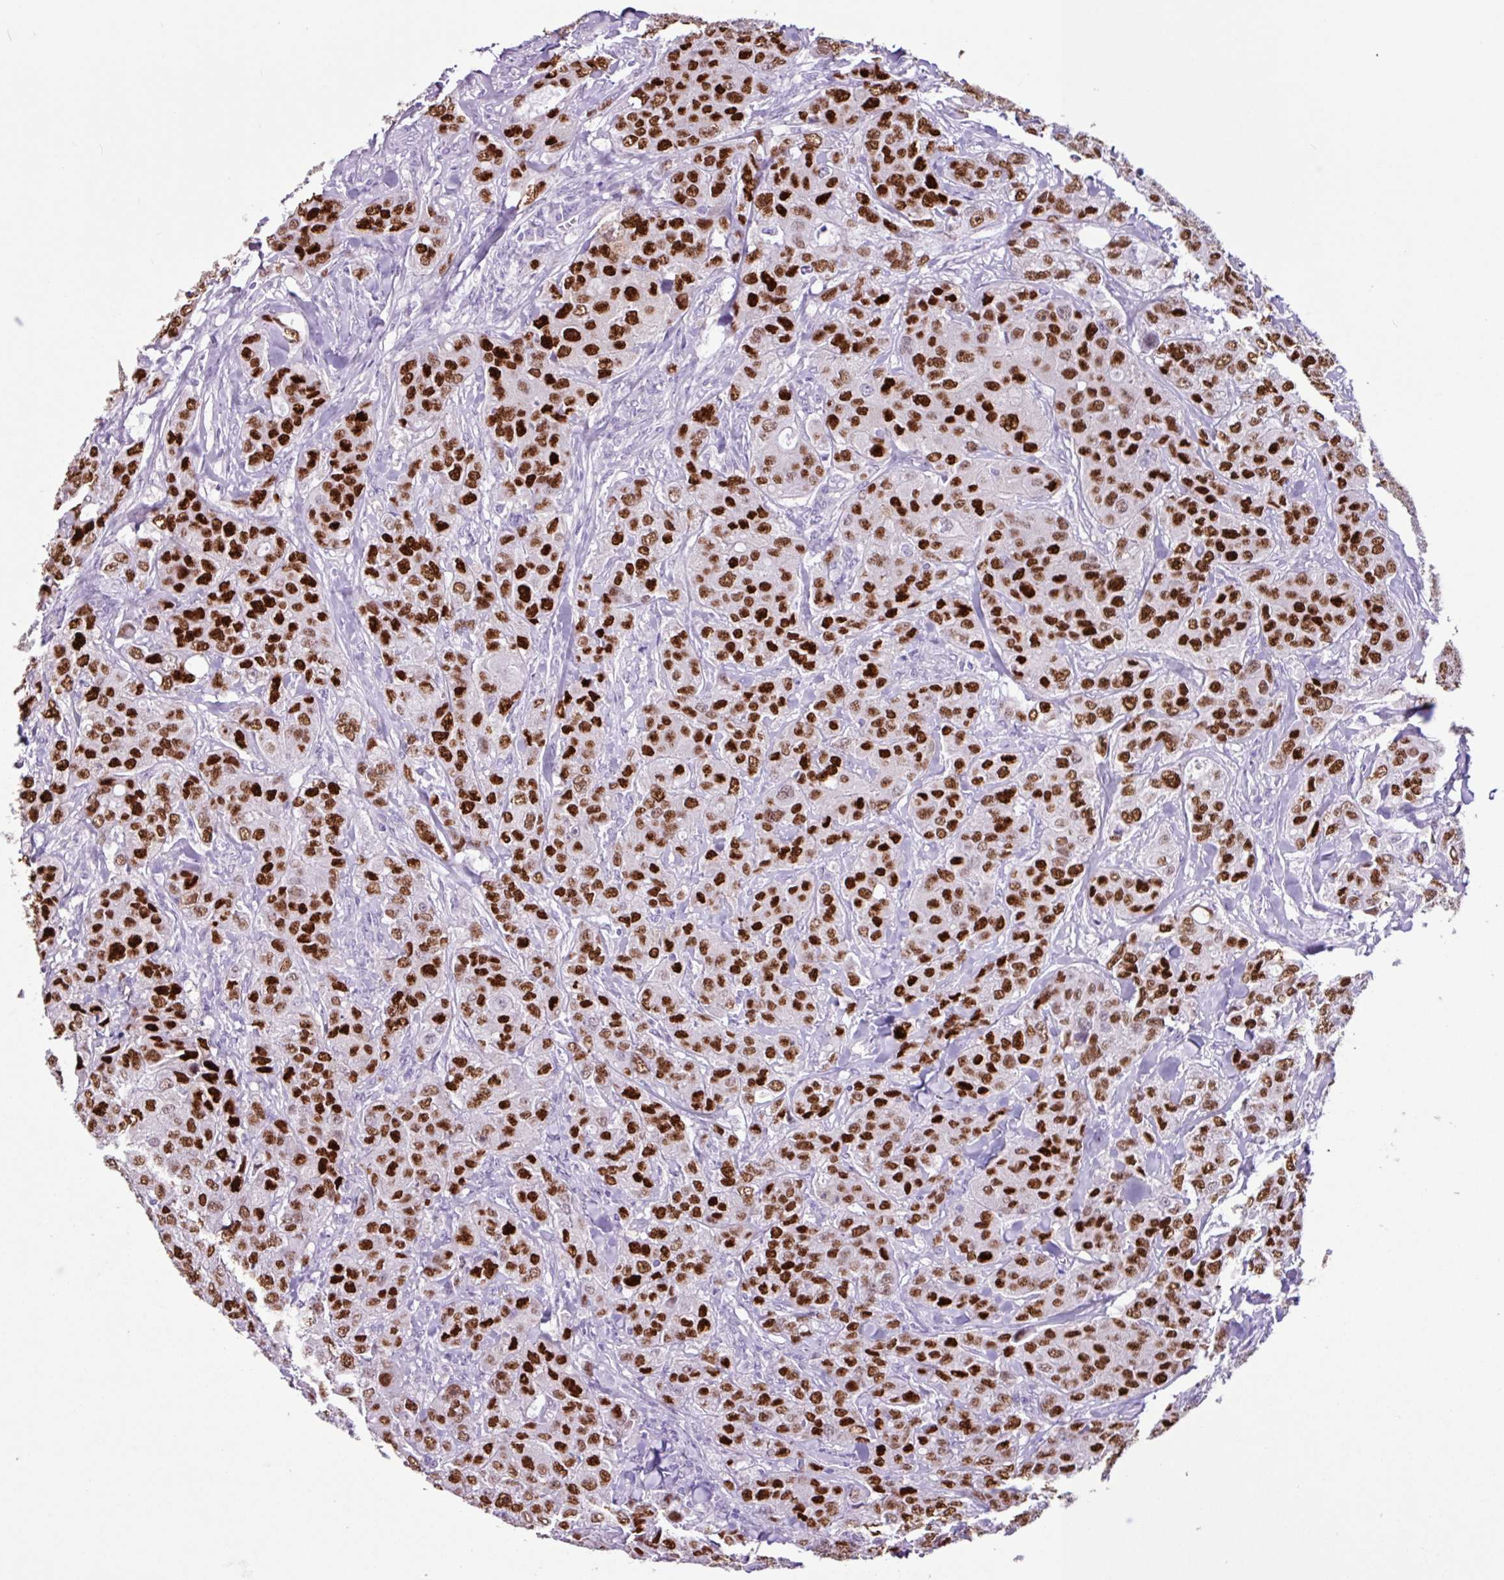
{"staining": {"intensity": "strong", "quantity": ">75%", "location": "nuclear"}, "tissue": "breast cancer", "cell_type": "Tumor cells", "image_type": "cancer", "snomed": [{"axis": "morphology", "description": "Duct carcinoma"}, {"axis": "topography", "description": "Breast"}], "caption": "Approximately >75% of tumor cells in breast intraductal carcinoma exhibit strong nuclear protein positivity as visualized by brown immunohistochemical staining.", "gene": "PGR", "patient": {"sex": "female", "age": 43}}